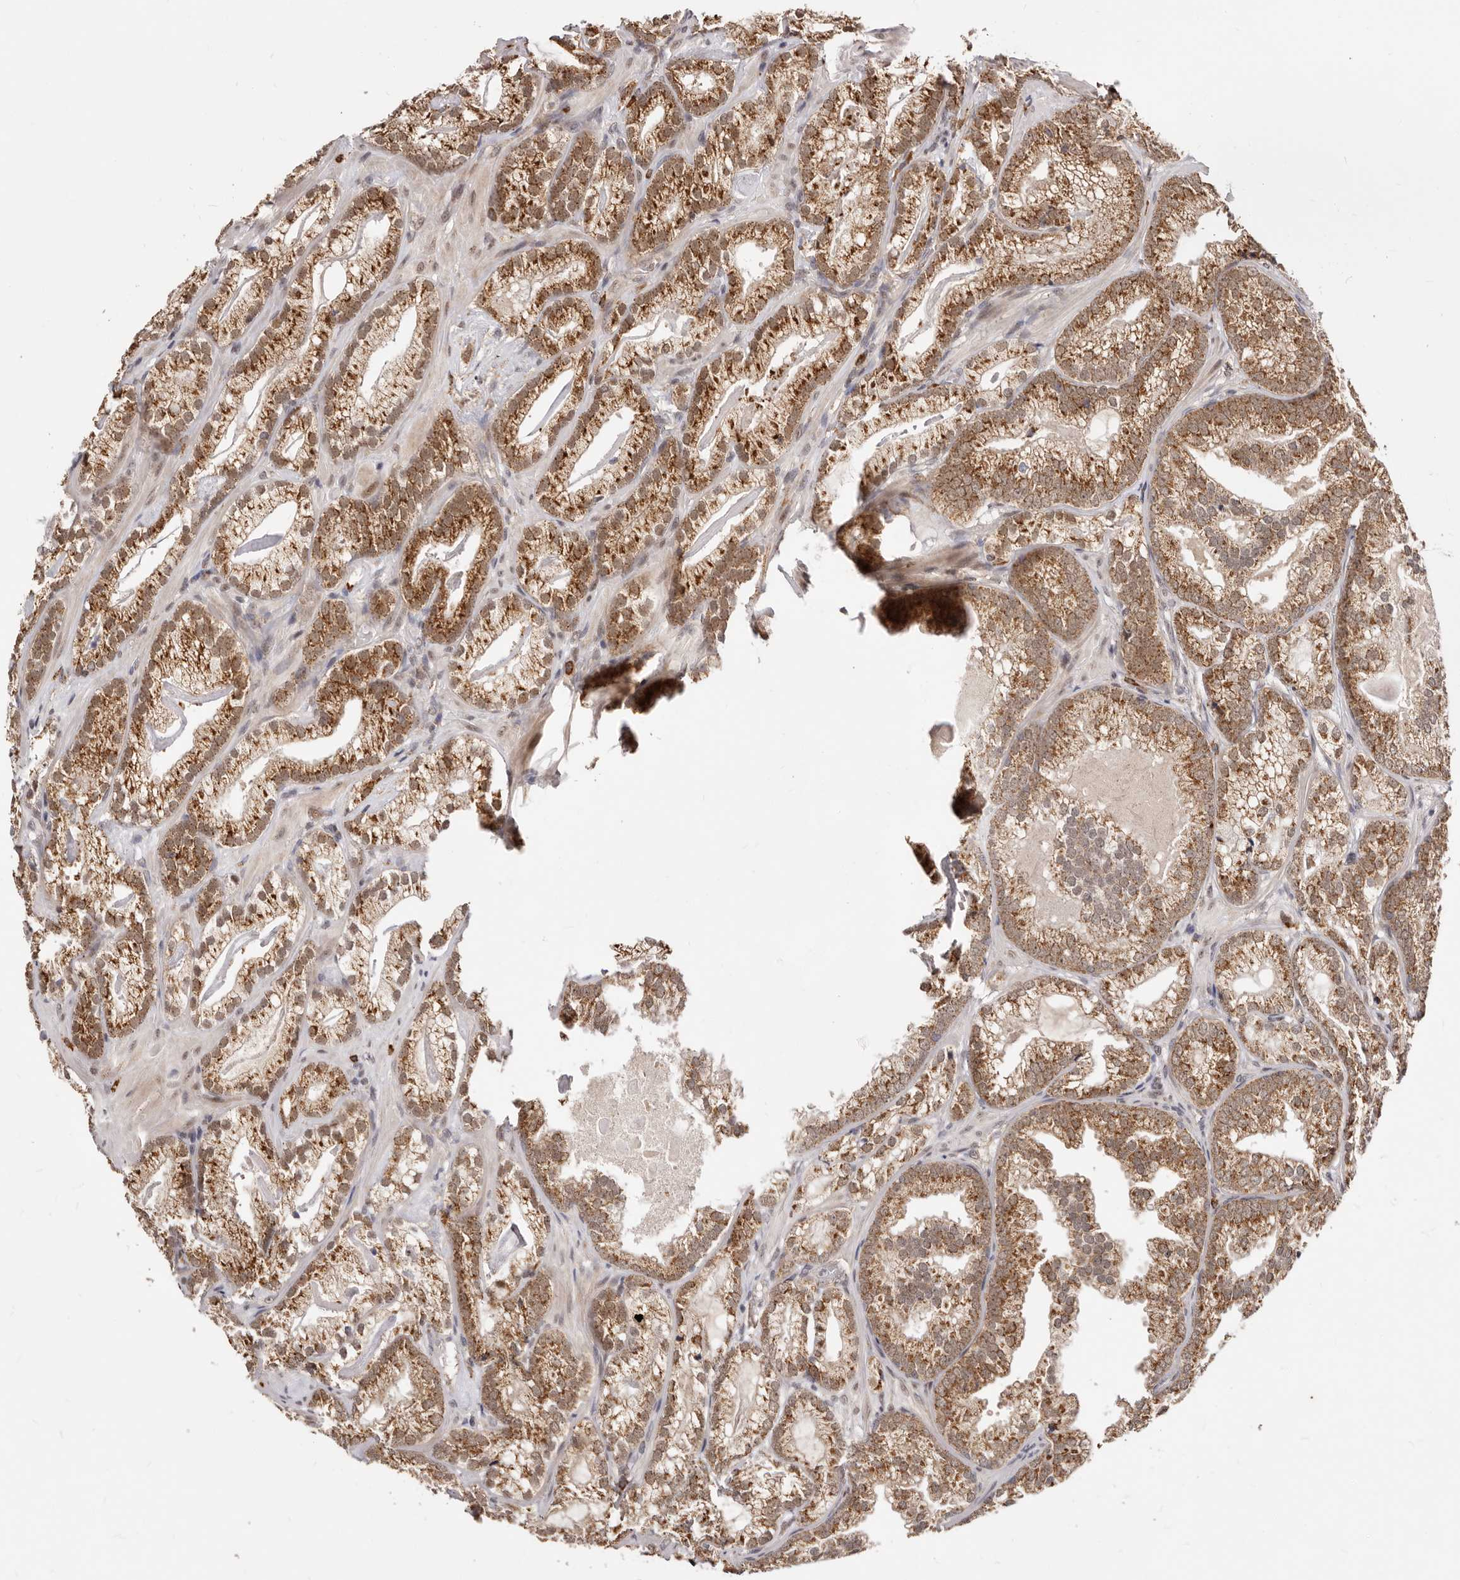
{"staining": {"intensity": "strong", "quantity": ">75%", "location": "cytoplasmic/membranous,nuclear"}, "tissue": "prostate cancer", "cell_type": "Tumor cells", "image_type": "cancer", "snomed": [{"axis": "morphology", "description": "Adenocarcinoma, Low grade"}, {"axis": "topography", "description": "Prostate"}], "caption": "DAB immunohistochemical staining of human prostate cancer displays strong cytoplasmic/membranous and nuclear protein staining in approximately >75% of tumor cells. (Brightfield microscopy of DAB IHC at high magnification).", "gene": "SEC14L1", "patient": {"sex": "male", "age": 72}}